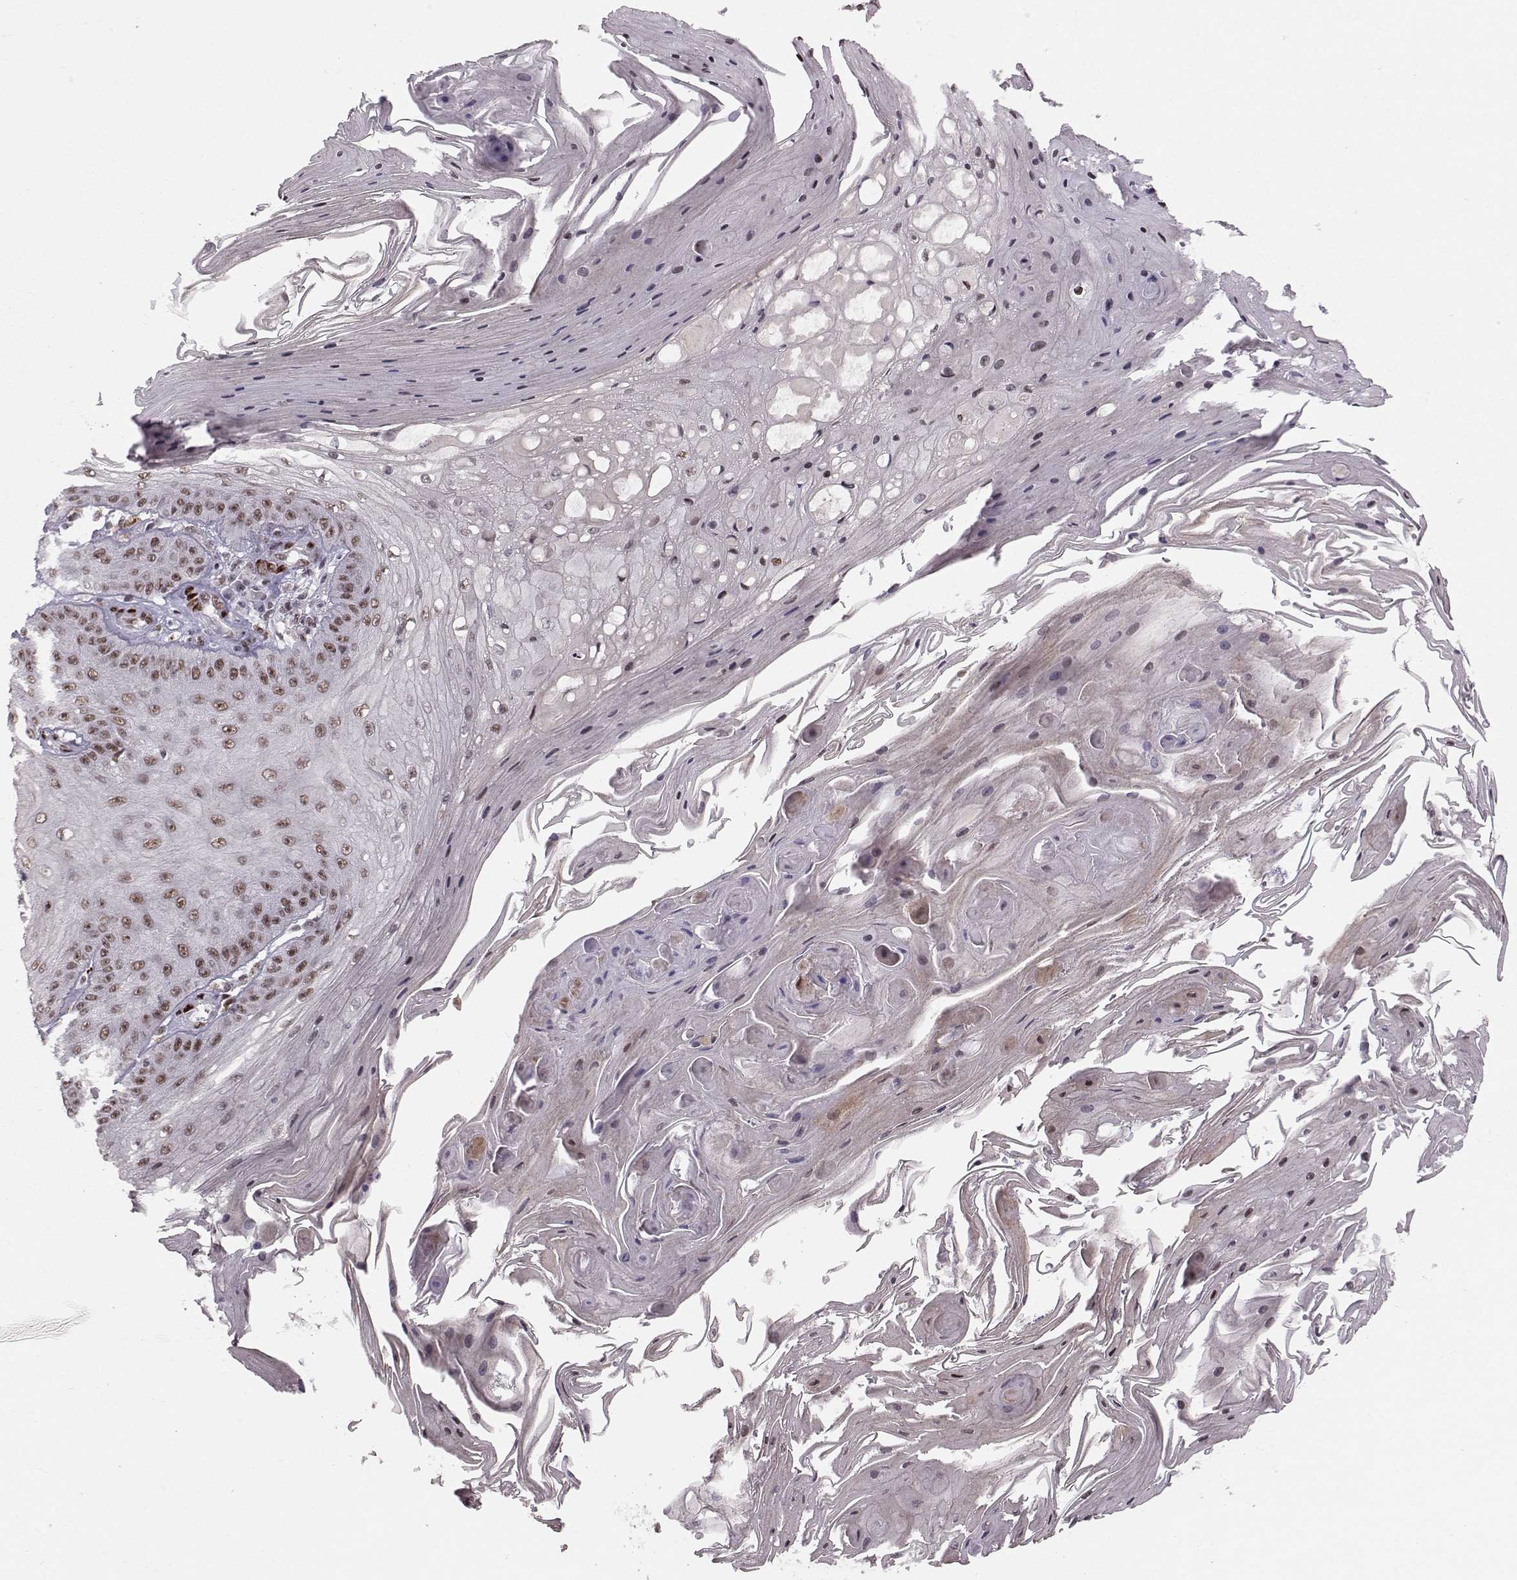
{"staining": {"intensity": "moderate", "quantity": "<25%", "location": "nuclear"}, "tissue": "skin cancer", "cell_type": "Tumor cells", "image_type": "cancer", "snomed": [{"axis": "morphology", "description": "Squamous cell carcinoma, NOS"}, {"axis": "topography", "description": "Skin"}], "caption": "High-magnification brightfield microscopy of skin cancer stained with DAB (brown) and counterstained with hematoxylin (blue). tumor cells exhibit moderate nuclear expression is appreciated in about<25% of cells. The protein is shown in brown color, while the nuclei are stained blue.", "gene": "SNAPC2", "patient": {"sex": "male", "age": 70}}